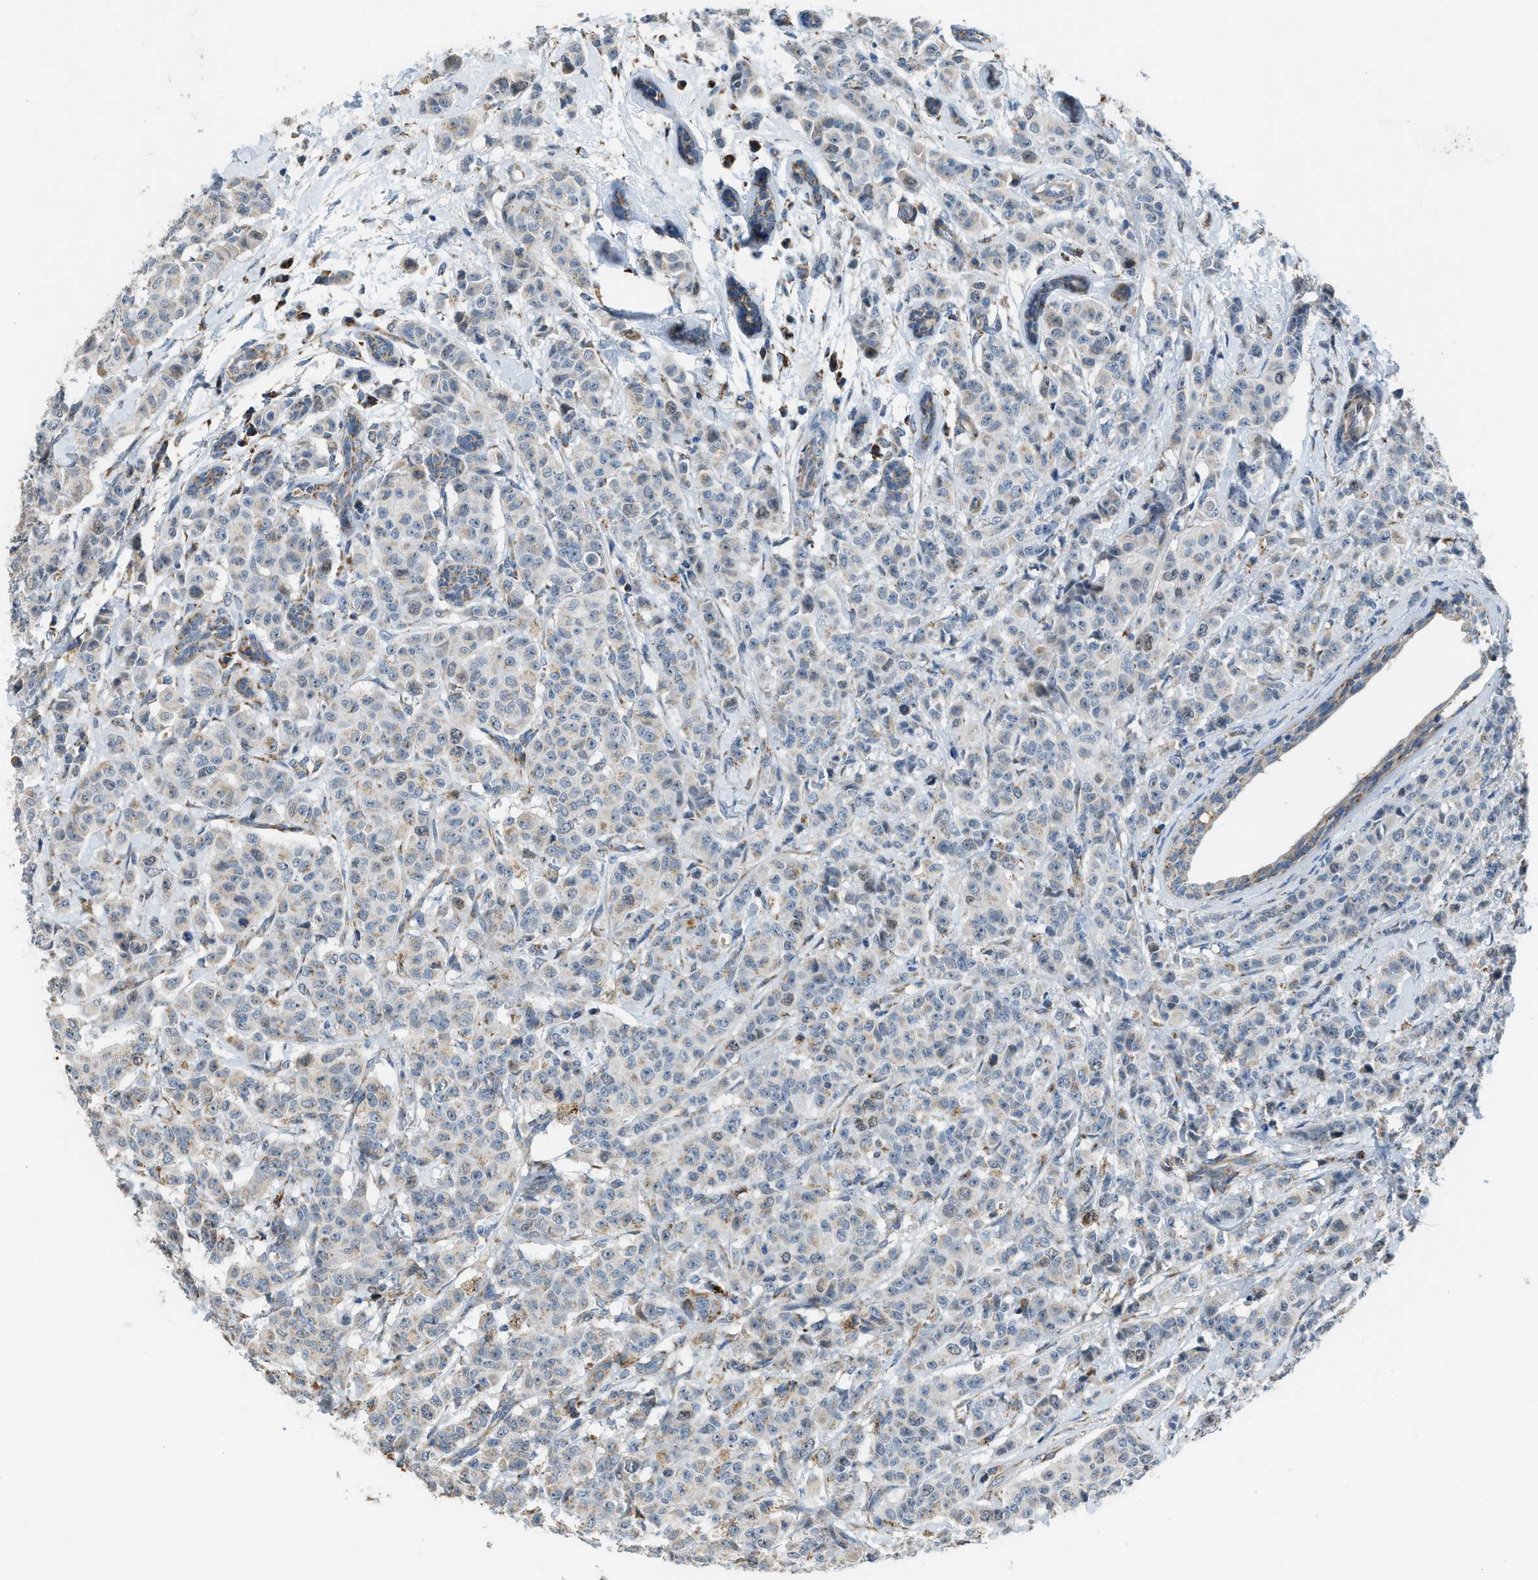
{"staining": {"intensity": "weak", "quantity": ">75%", "location": "cytoplasmic/membranous"}, "tissue": "breast cancer", "cell_type": "Tumor cells", "image_type": "cancer", "snomed": [{"axis": "morphology", "description": "Normal tissue, NOS"}, {"axis": "morphology", "description": "Duct carcinoma"}, {"axis": "topography", "description": "Breast"}], "caption": "This histopathology image reveals breast cancer stained with immunohistochemistry to label a protein in brown. The cytoplasmic/membranous of tumor cells show weak positivity for the protein. Nuclei are counter-stained blue.", "gene": "SMIM20", "patient": {"sex": "female", "age": 40}}